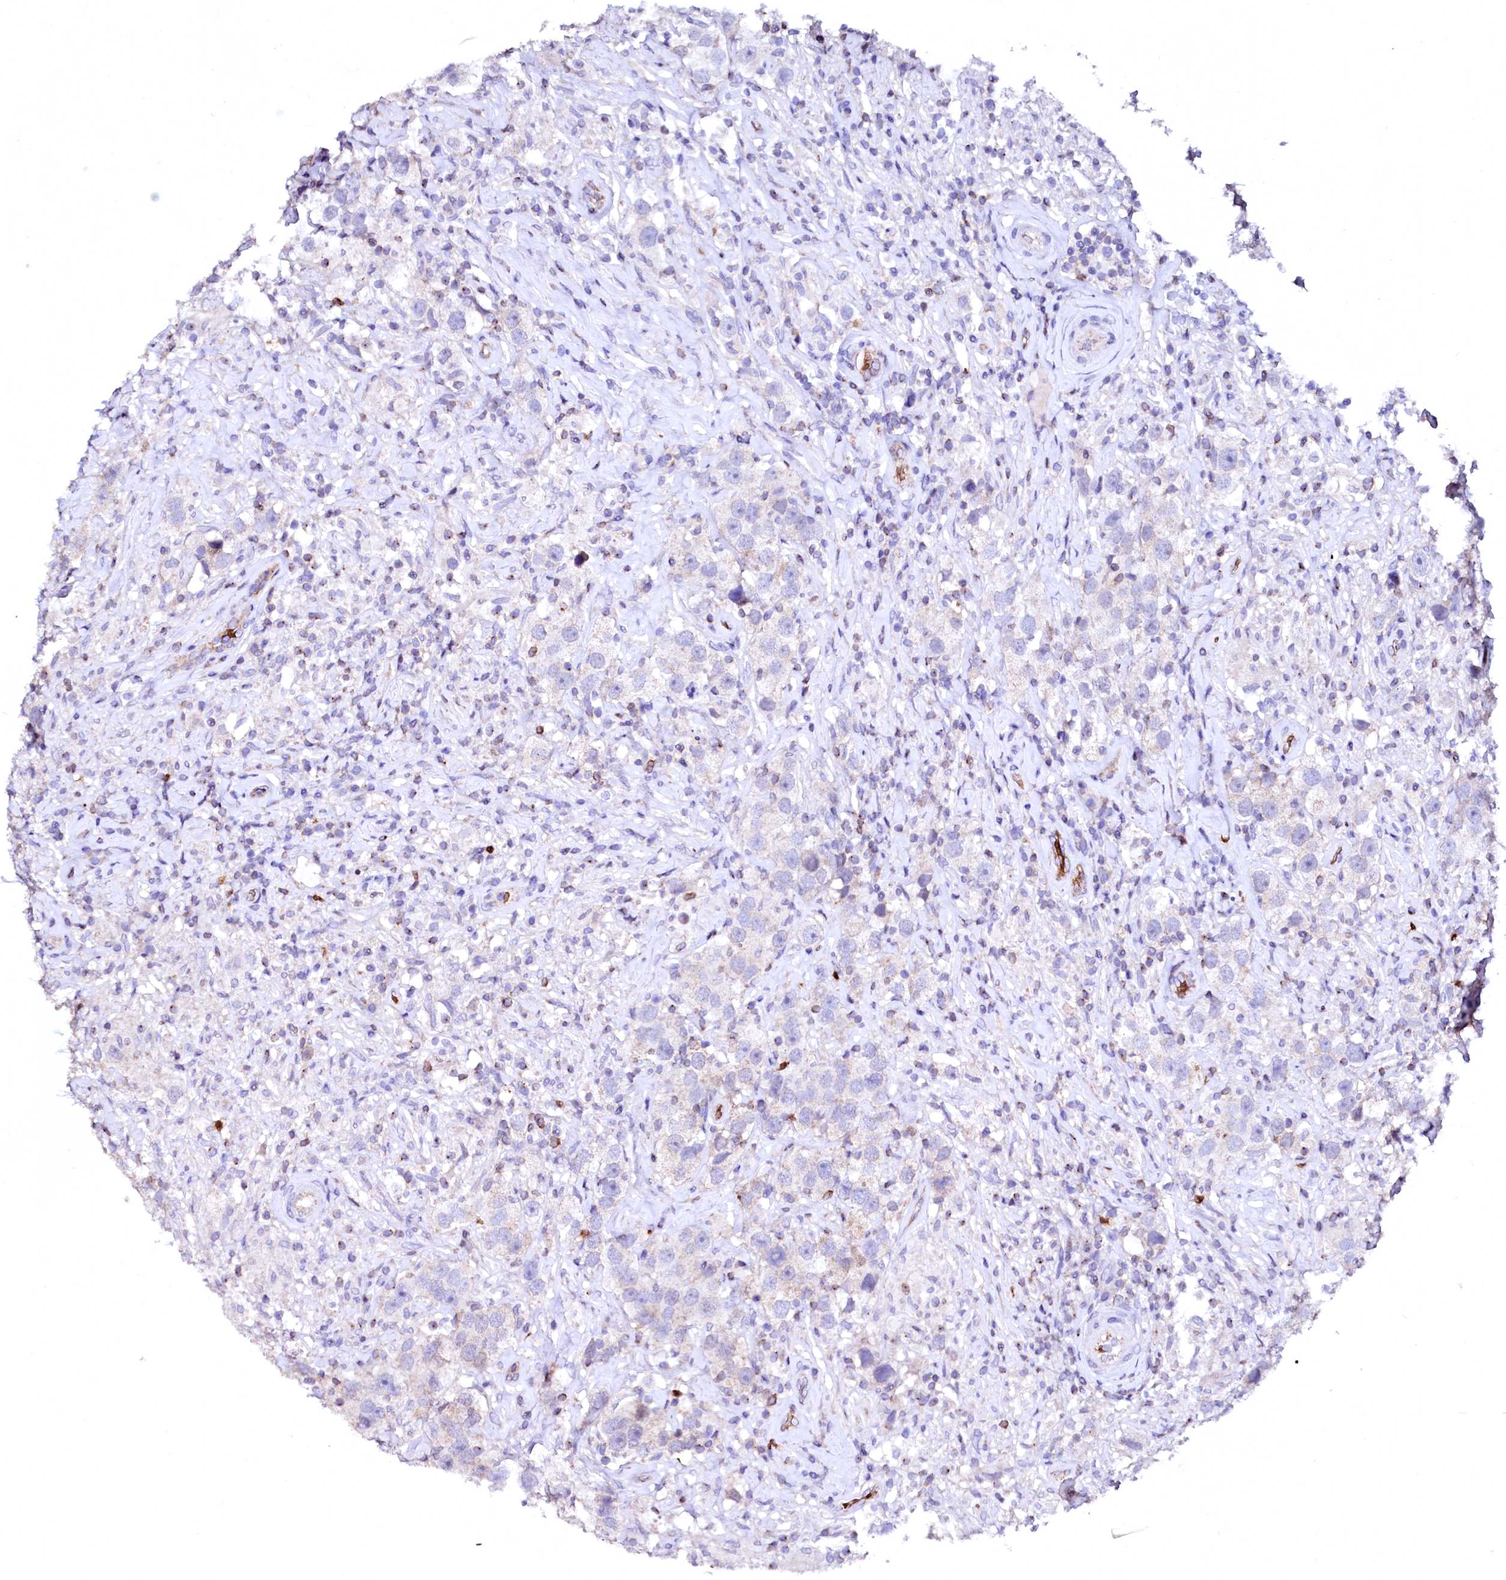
{"staining": {"intensity": "negative", "quantity": "none", "location": "none"}, "tissue": "testis cancer", "cell_type": "Tumor cells", "image_type": "cancer", "snomed": [{"axis": "morphology", "description": "Seminoma, NOS"}, {"axis": "topography", "description": "Testis"}], "caption": "Histopathology image shows no significant protein staining in tumor cells of testis cancer (seminoma).", "gene": "RAB27A", "patient": {"sex": "male", "age": 49}}